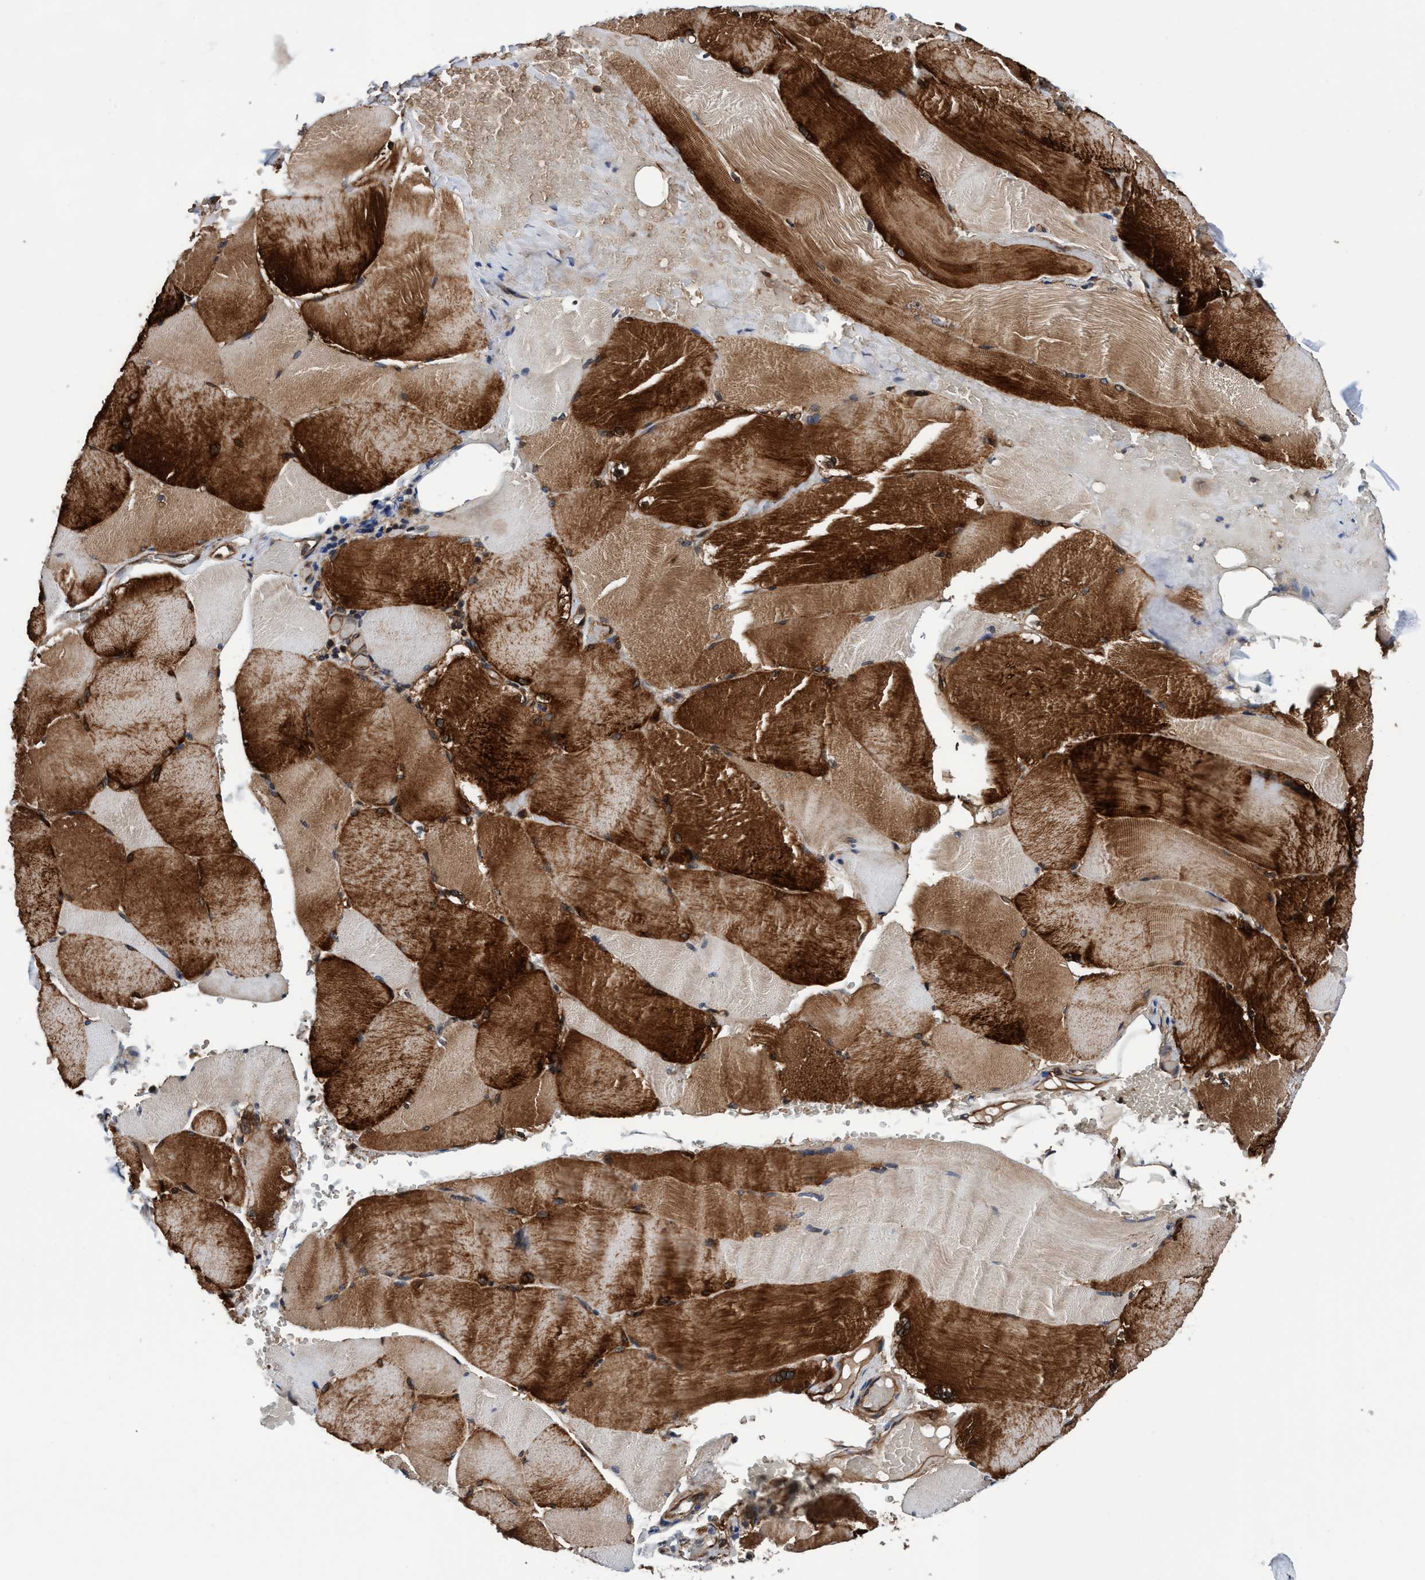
{"staining": {"intensity": "strong", "quantity": "25%-75%", "location": "cytoplasmic/membranous"}, "tissue": "skeletal muscle", "cell_type": "Myocytes", "image_type": "normal", "snomed": [{"axis": "morphology", "description": "Normal tissue, NOS"}, {"axis": "topography", "description": "Skin"}, {"axis": "topography", "description": "Skeletal muscle"}], "caption": "Immunohistochemistry (IHC) of benign skeletal muscle displays high levels of strong cytoplasmic/membranous expression in about 25%-75% of myocytes. The staining was performed using DAB (3,3'-diaminobenzidine) to visualize the protein expression in brown, while the nuclei were stained in blue with hematoxylin (Magnification: 20x).", "gene": "MCM3AP", "patient": {"sex": "male", "age": 83}}